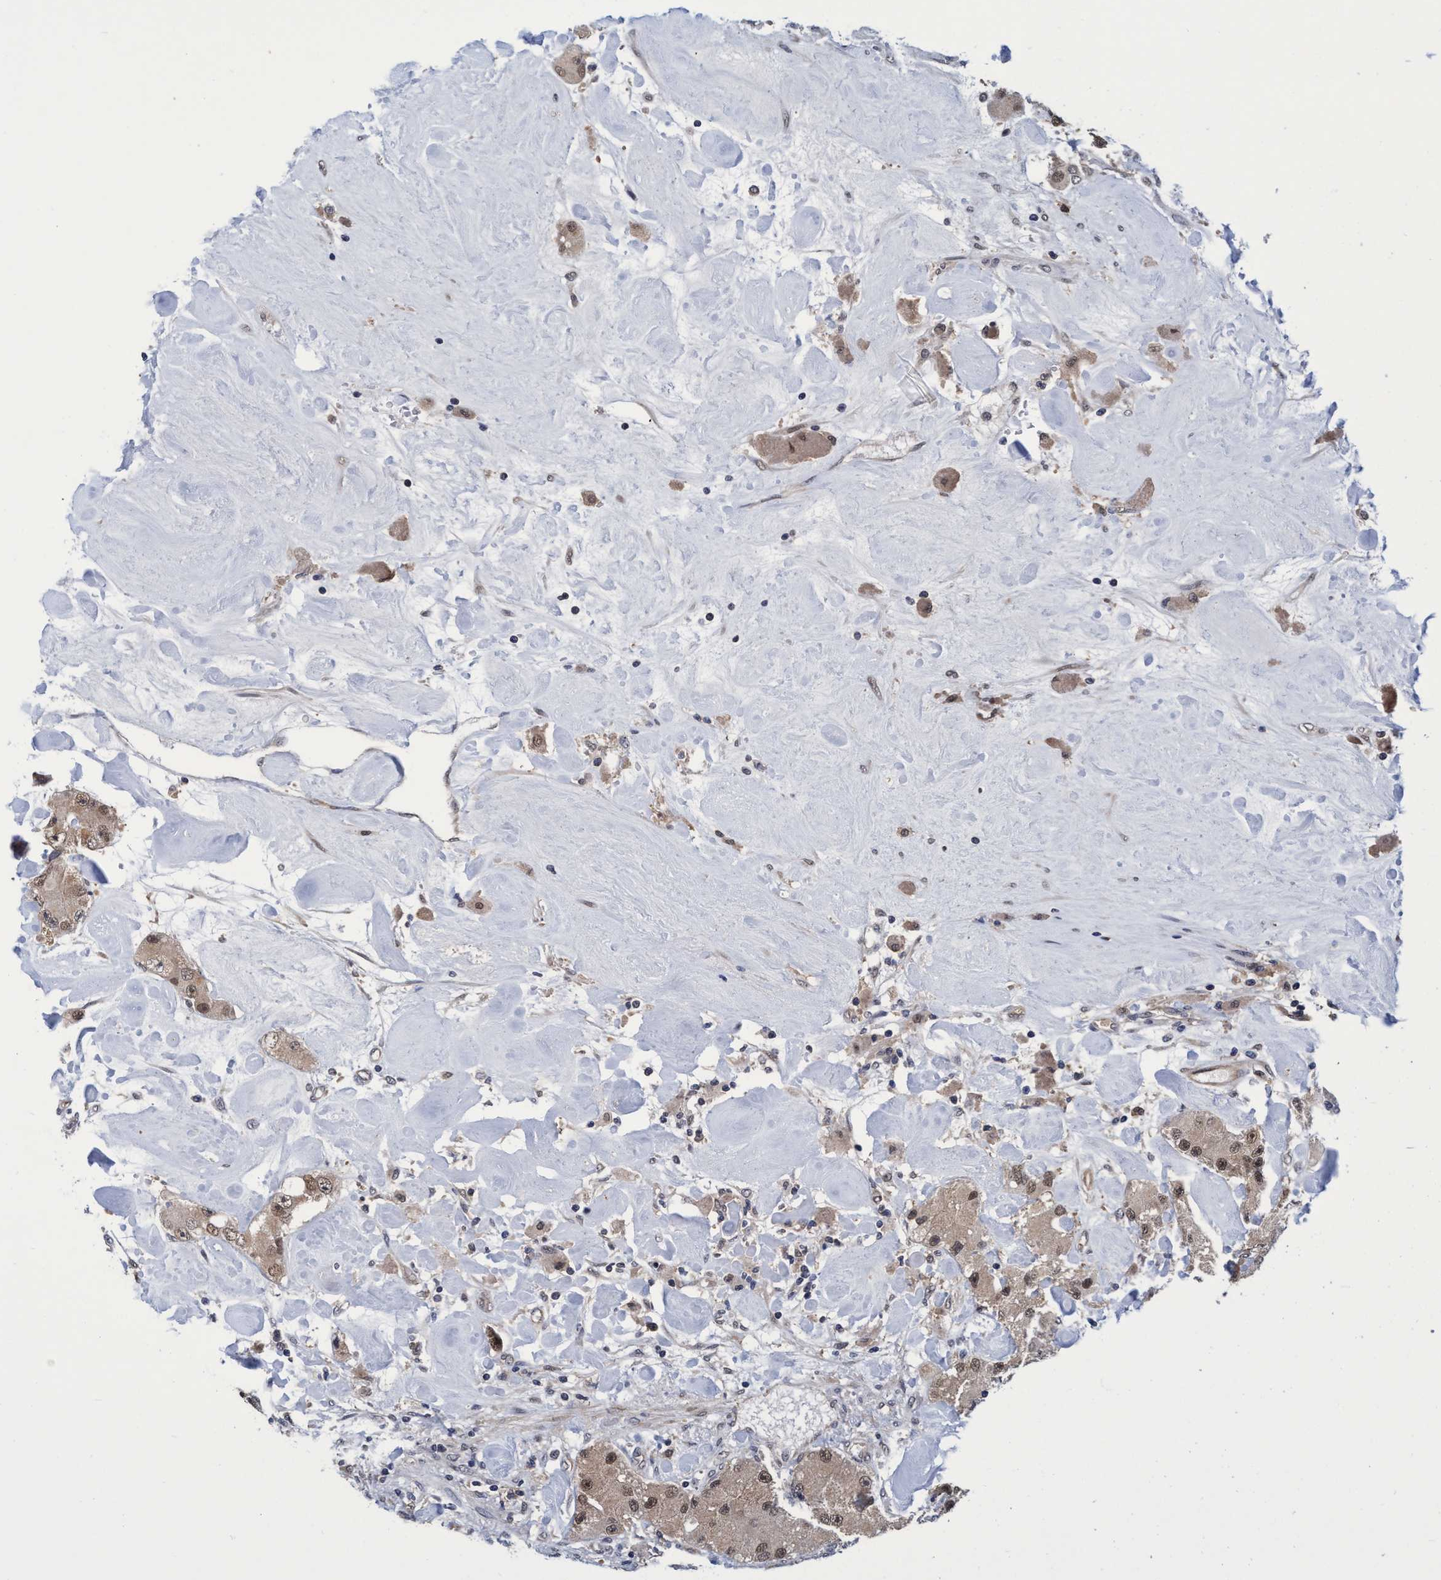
{"staining": {"intensity": "moderate", "quantity": ">75%", "location": "nuclear"}, "tissue": "carcinoid", "cell_type": "Tumor cells", "image_type": "cancer", "snomed": [{"axis": "morphology", "description": "Carcinoid, malignant, NOS"}, {"axis": "topography", "description": "Pancreas"}], "caption": "High-magnification brightfield microscopy of carcinoid stained with DAB (3,3'-diaminobenzidine) (brown) and counterstained with hematoxylin (blue). tumor cells exhibit moderate nuclear expression is seen in about>75% of cells. The staining was performed using DAB (3,3'-diaminobenzidine) to visualize the protein expression in brown, while the nuclei were stained in blue with hematoxylin (Magnification: 20x).", "gene": "PSMD12", "patient": {"sex": "male", "age": 41}}